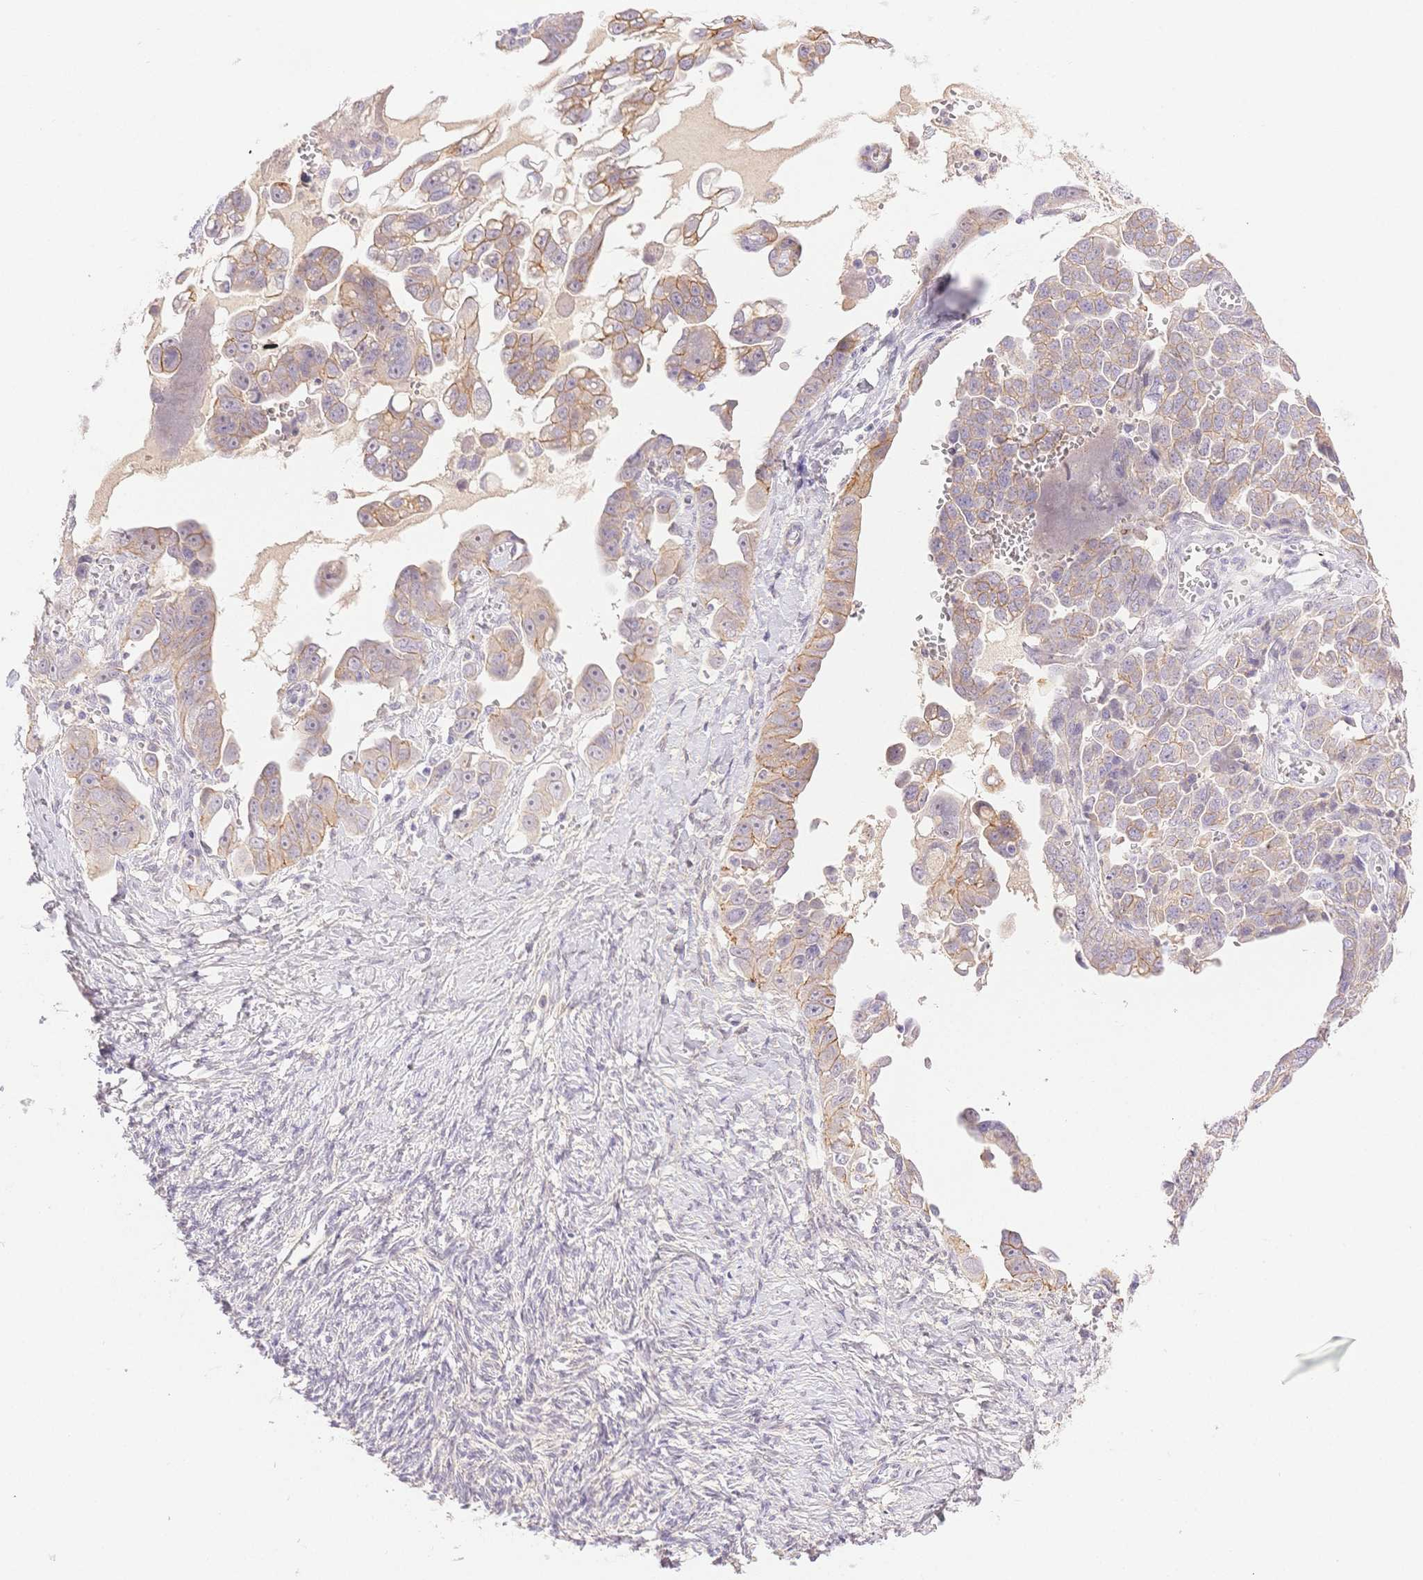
{"staining": {"intensity": "weak", "quantity": ">75%", "location": "cytoplasmic/membranous"}, "tissue": "ovarian cancer", "cell_type": "Tumor cells", "image_type": "cancer", "snomed": [{"axis": "morphology", "description": "Cystadenocarcinoma, serous, NOS"}, {"axis": "topography", "description": "Ovary"}], "caption": "This histopathology image demonstrates immunohistochemistry (IHC) staining of human ovarian cancer, with low weak cytoplasmic/membranous expression in approximately >75% of tumor cells.", "gene": "WDR54", "patient": {"sex": "female", "age": 59}}